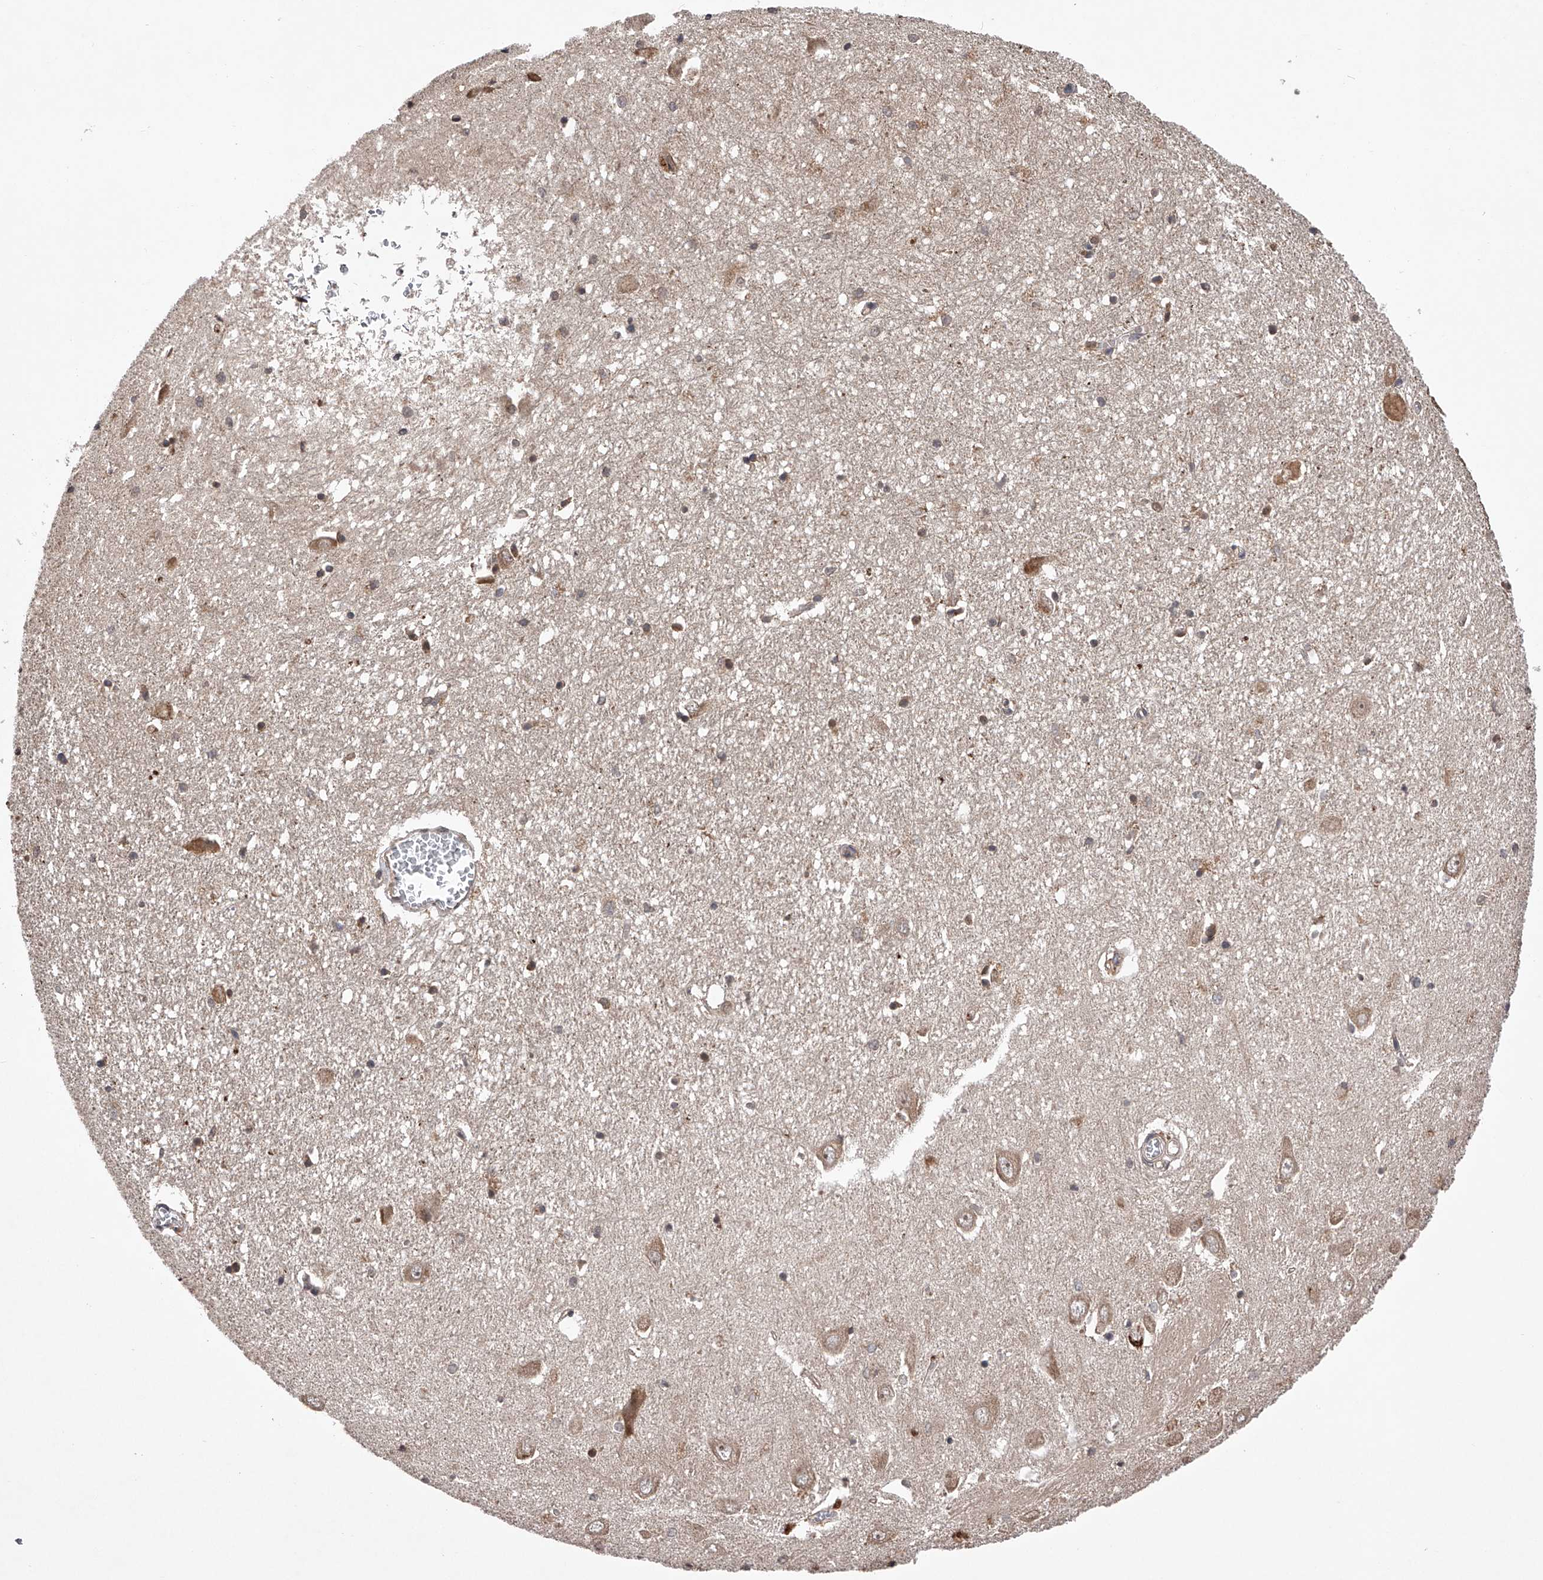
{"staining": {"intensity": "moderate", "quantity": "<25%", "location": "cytoplasmic/membranous"}, "tissue": "hippocampus", "cell_type": "Glial cells", "image_type": "normal", "snomed": [{"axis": "morphology", "description": "Normal tissue, NOS"}, {"axis": "topography", "description": "Hippocampus"}], "caption": "A low amount of moderate cytoplasmic/membranous positivity is present in about <25% of glial cells in benign hippocampus.", "gene": "MAP3K11", "patient": {"sex": "female", "age": 64}}